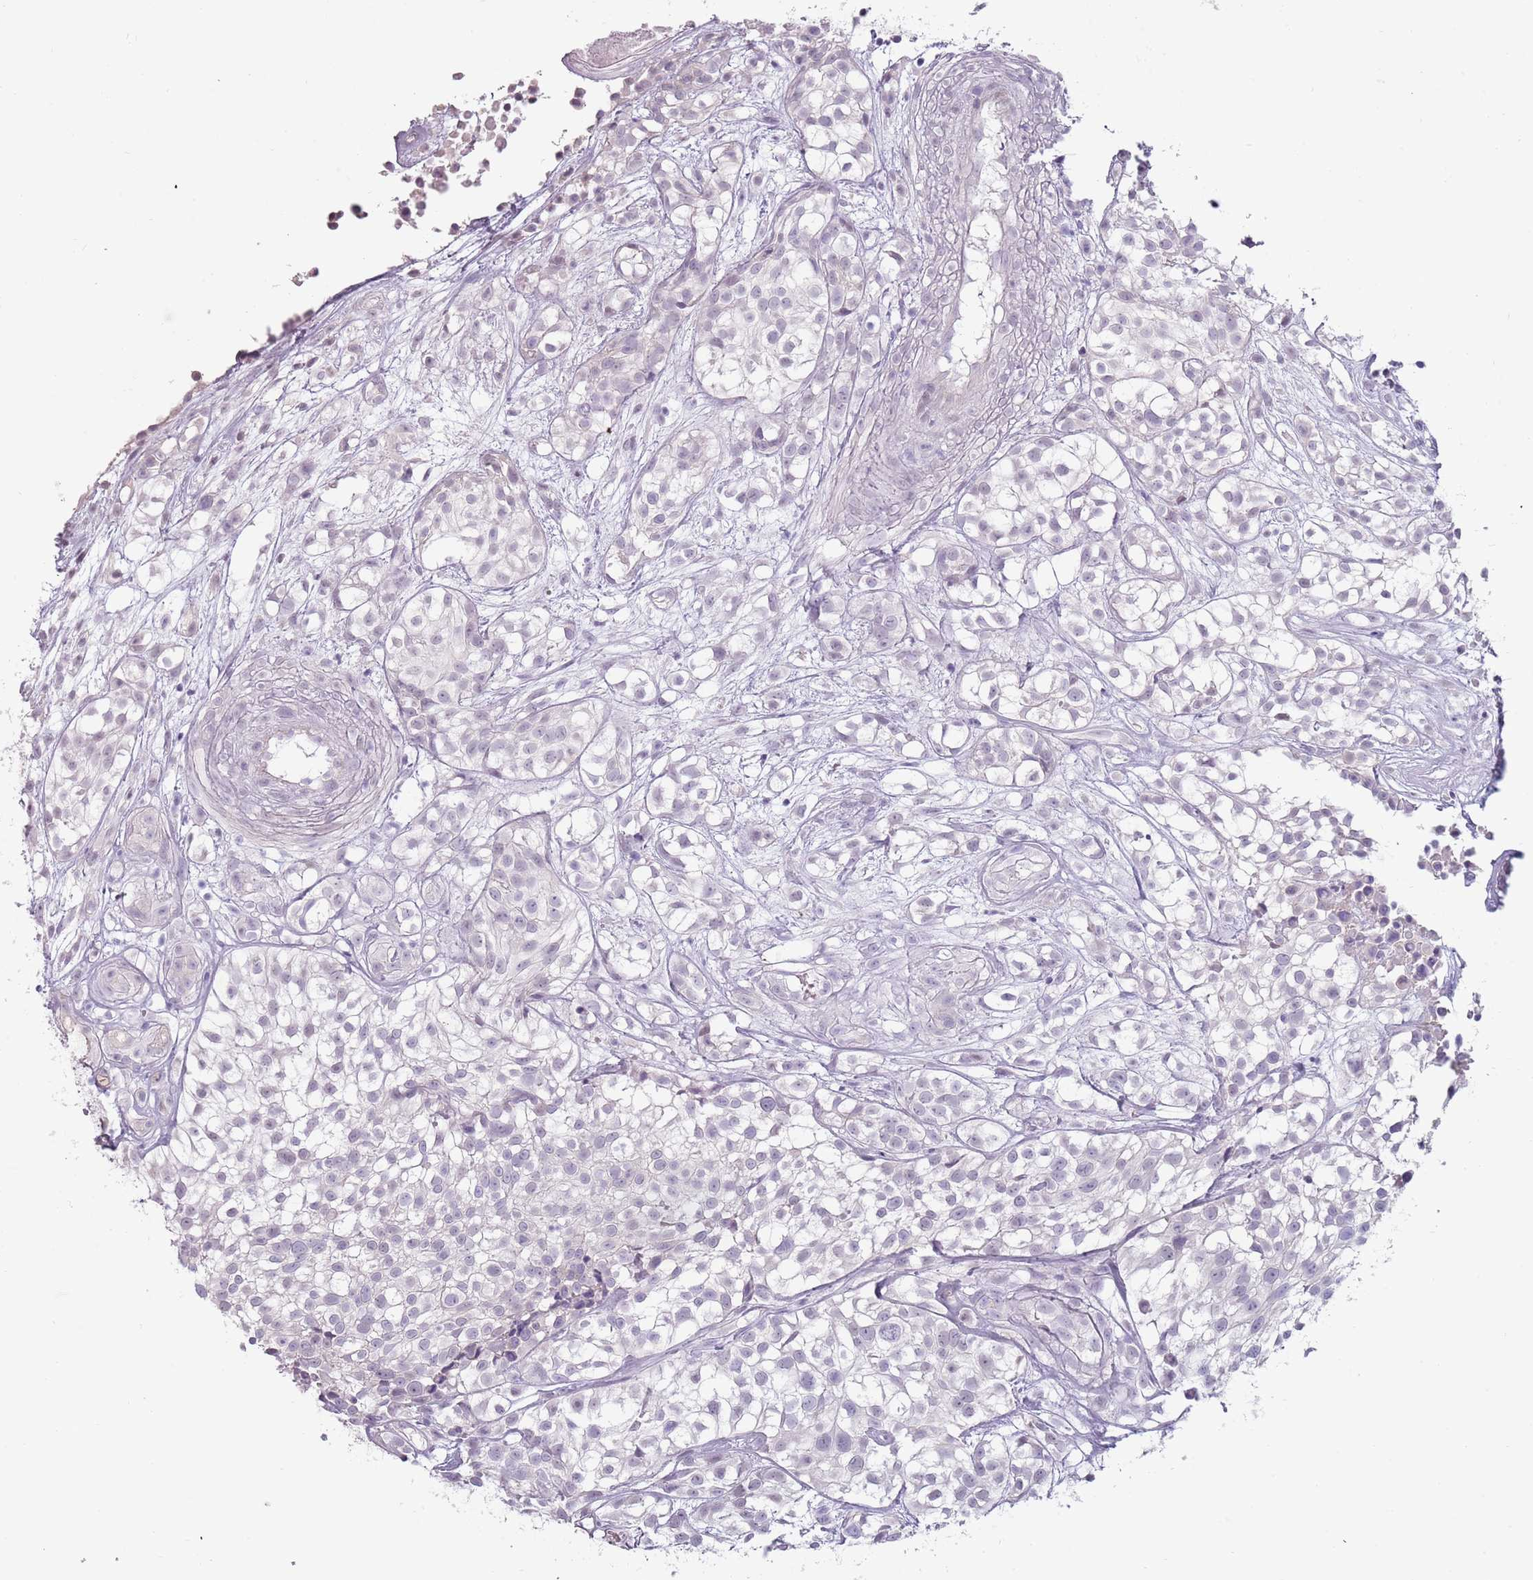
{"staining": {"intensity": "negative", "quantity": "none", "location": "none"}, "tissue": "urothelial cancer", "cell_type": "Tumor cells", "image_type": "cancer", "snomed": [{"axis": "morphology", "description": "Urothelial carcinoma, High grade"}, {"axis": "topography", "description": "Urinary bladder"}], "caption": "IHC of high-grade urothelial carcinoma displays no expression in tumor cells.", "gene": "RFX2", "patient": {"sex": "male", "age": 56}}